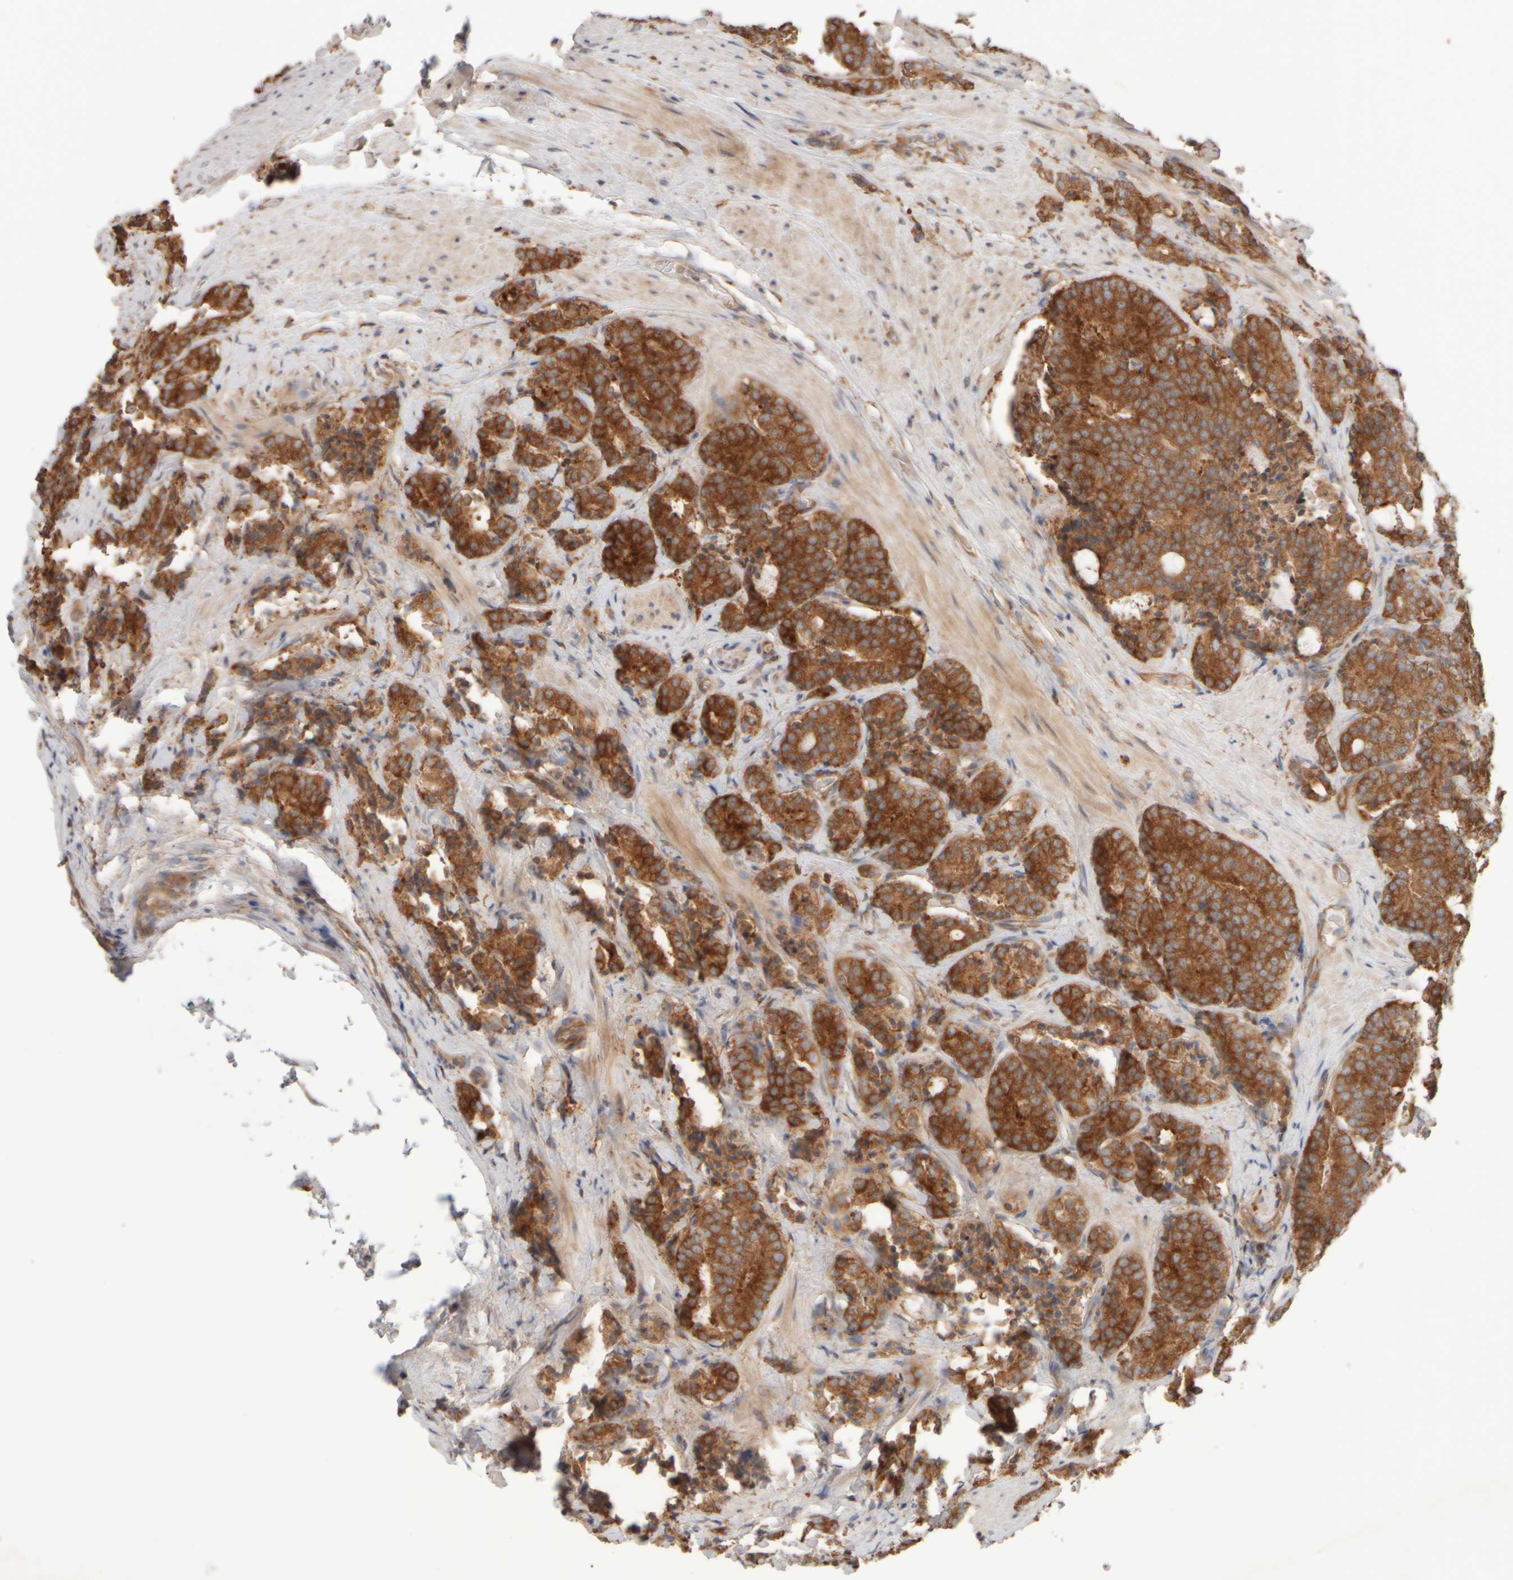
{"staining": {"intensity": "strong", "quantity": ">75%", "location": "cytoplasmic/membranous"}, "tissue": "prostate cancer", "cell_type": "Tumor cells", "image_type": "cancer", "snomed": [{"axis": "morphology", "description": "Adenocarcinoma, High grade"}, {"axis": "topography", "description": "Prostate"}], "caption": "Protein staining demonstrates strong cytoplasmic/membranous positivity in approximately >75% of tumor cells in prostate adenocarcinoma (high-grade).", "gene": "EIF2B3", "patient": {"sex": "male", "age": 61}}